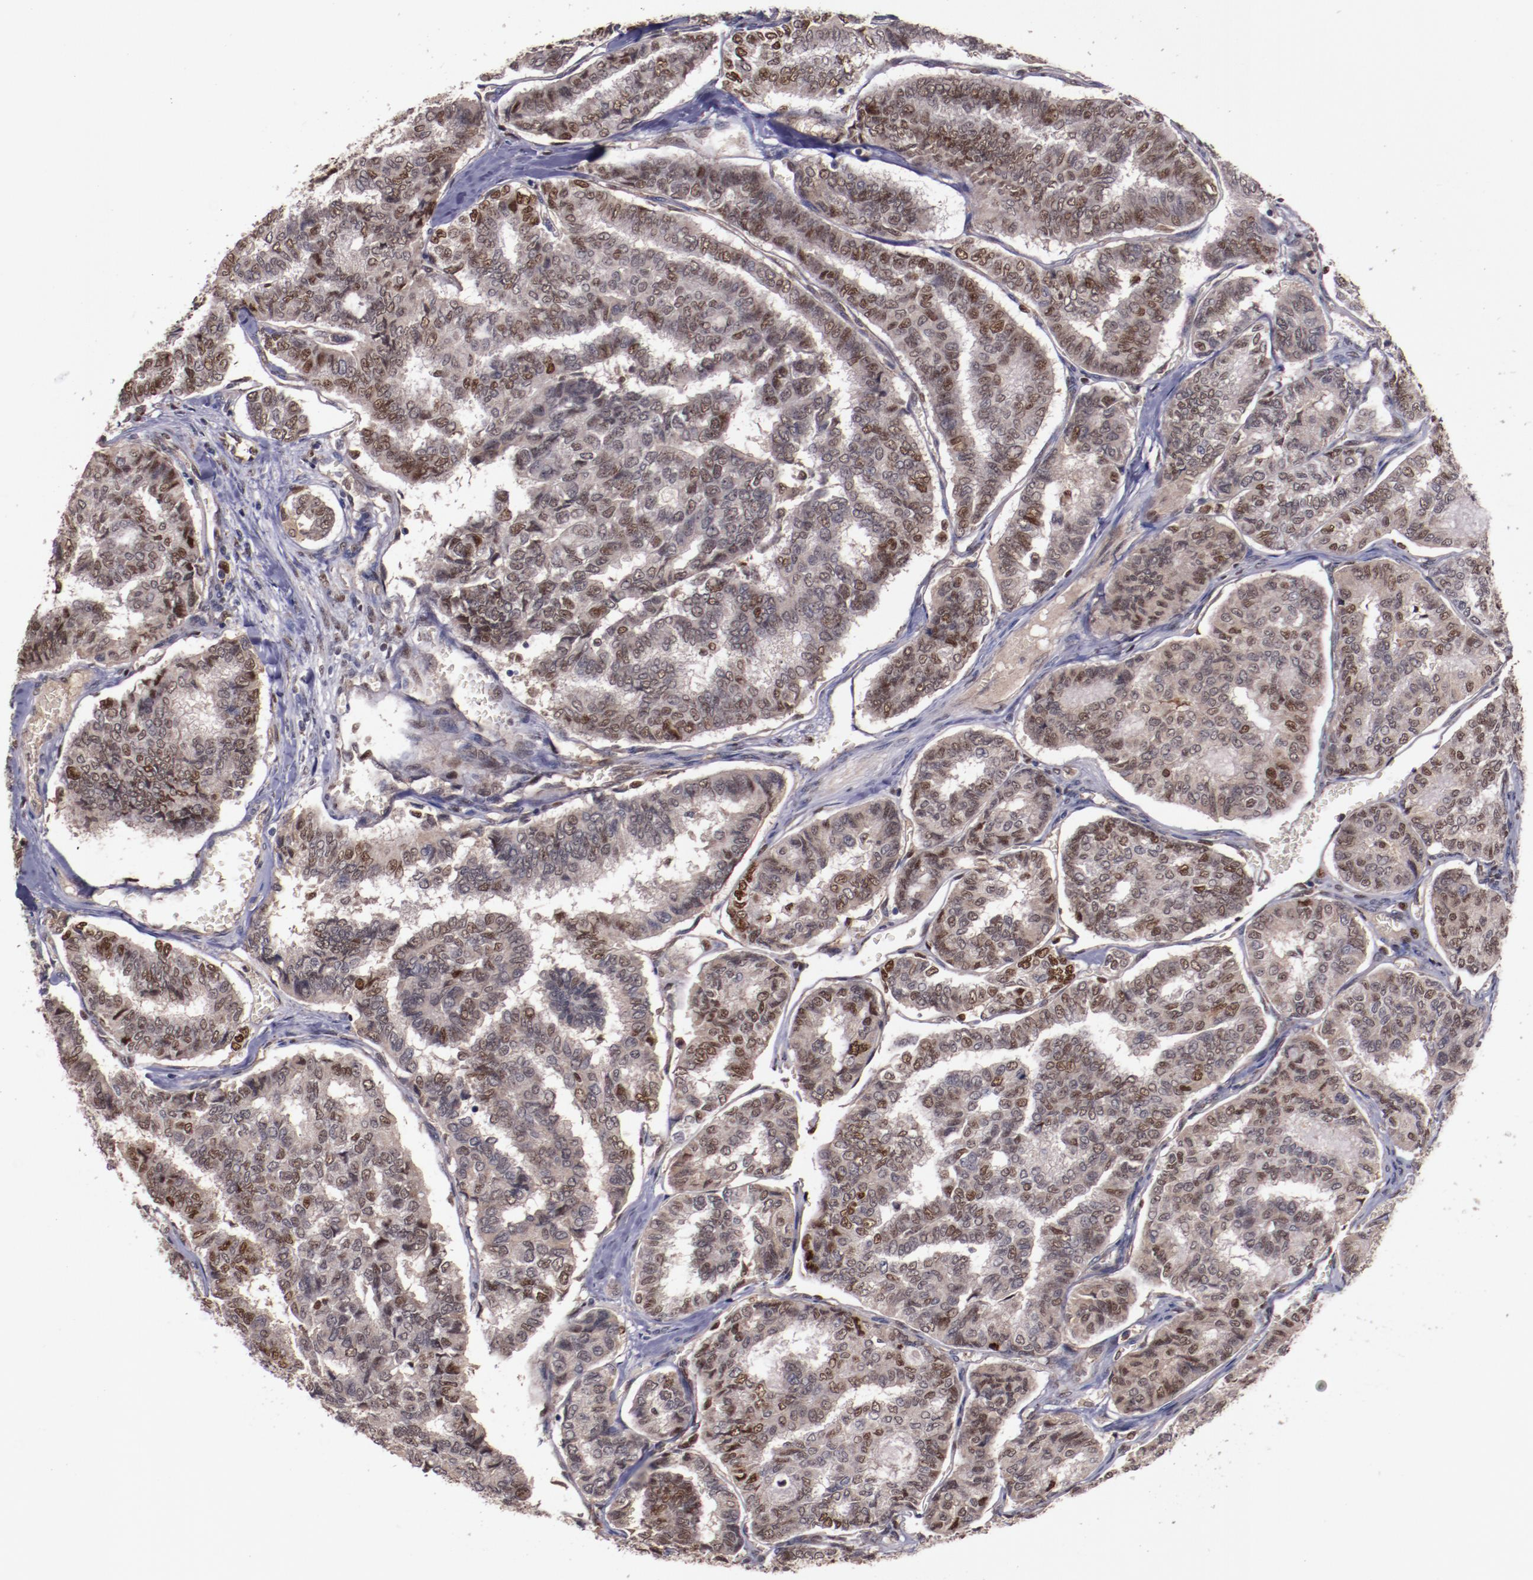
{"staining": {"intensity": "moderate", "quantity": "25%-75%", "location": "nuclear"}, "tissue": "thyroid cancer", "cell_type": "Tumor cells", "image_type": "cancer", "snomed": [{"axis": "morphology", "description": "Papillary adenocarcinoma, NOS"}, {"axis": "topography", "description": "Thyroid gland"}], "caption": "A histopathology image of papillary adenocarcinoma (thyroid) stained for a protein exhibits moderate nuclear brown staining in tumor cells.", "gene": "CHEK2", "patient": {"sex": "female", "age": 35}}